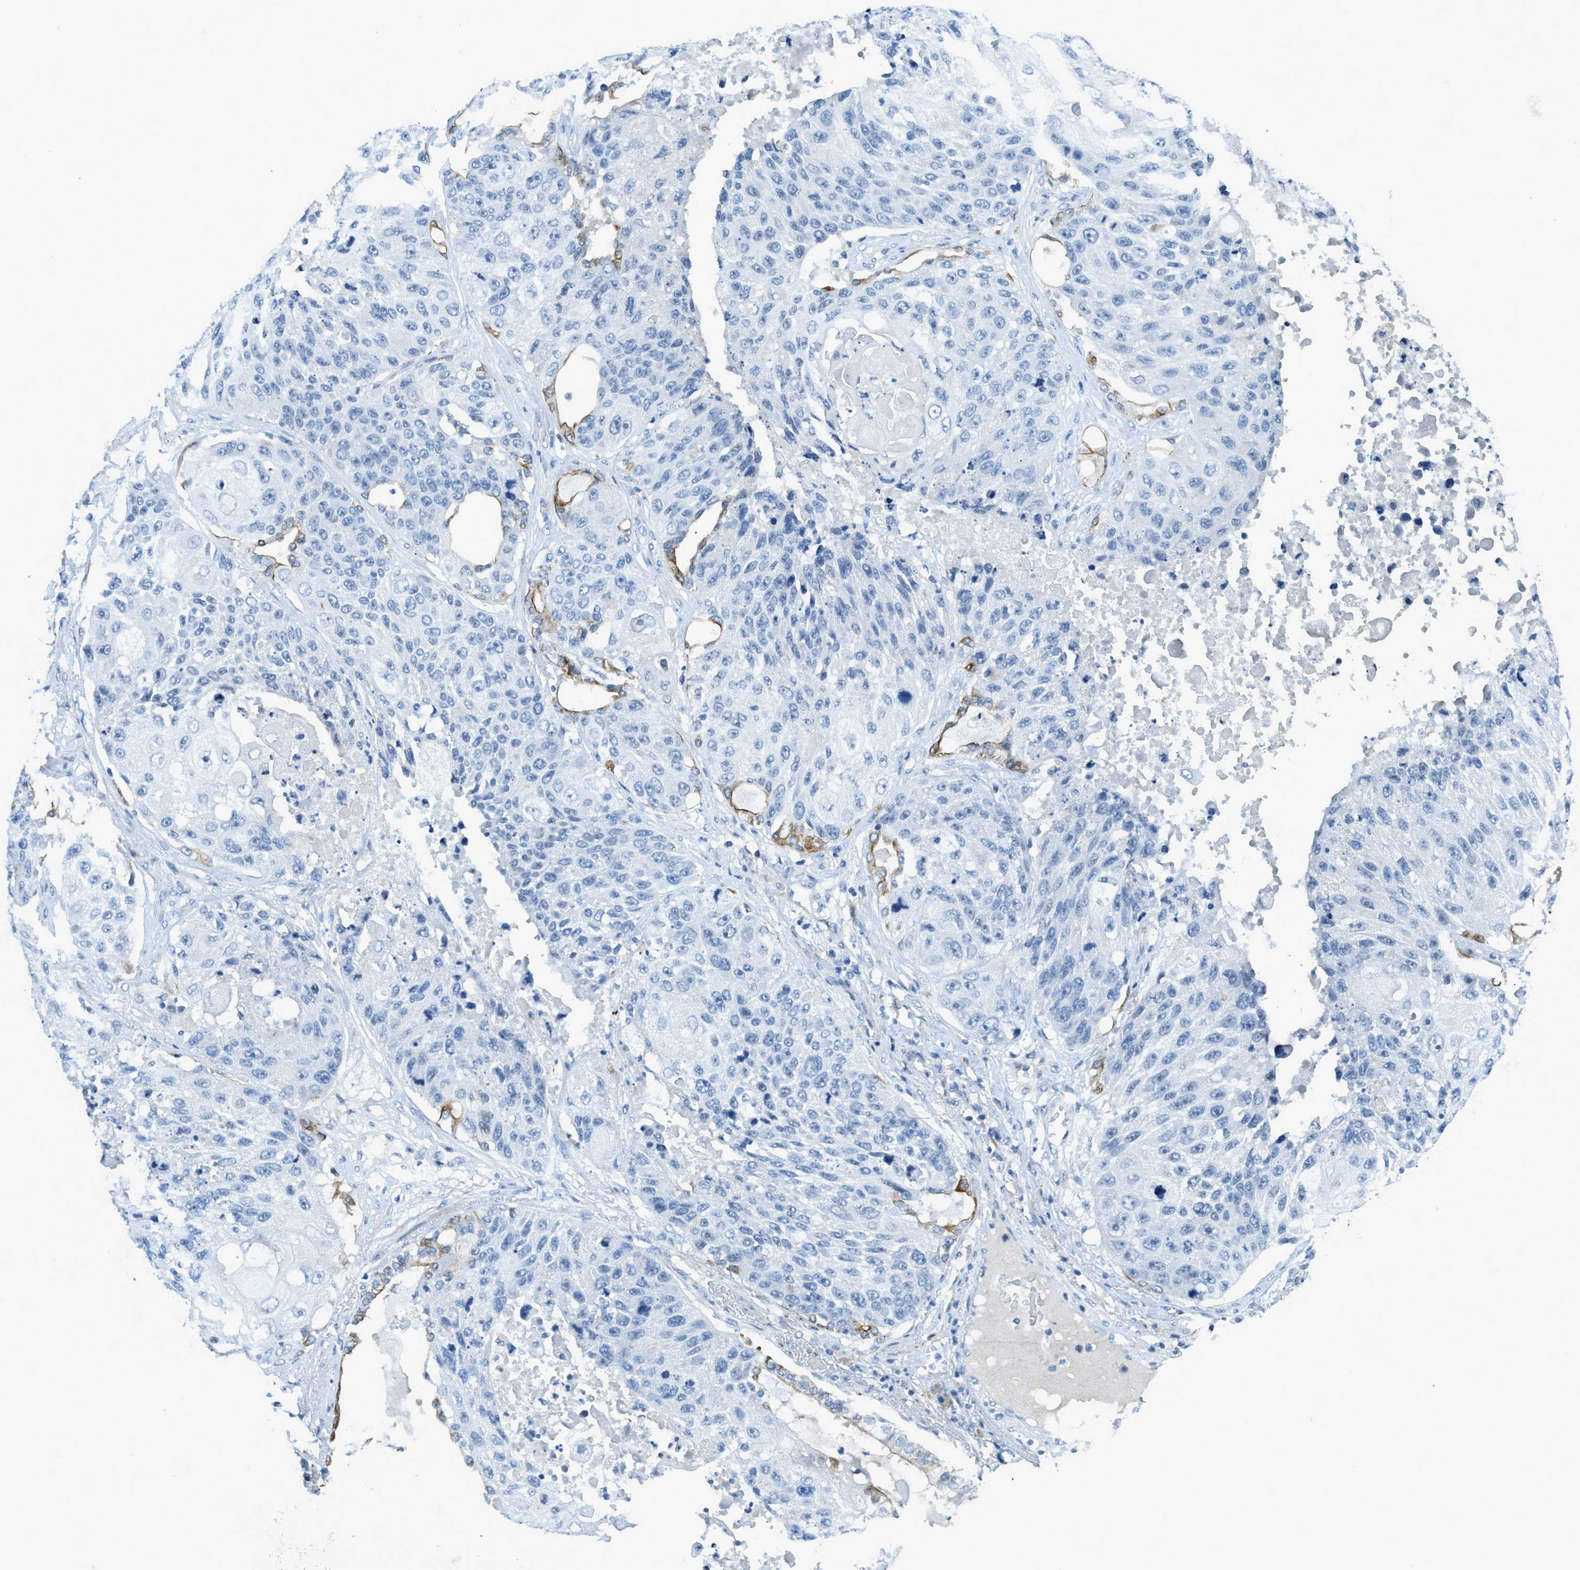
{"staining": {"intensity": "negative", "quantity": "none", "location": "none"}, "tissue": "lung cancer", "cell_type": "Tumor cells", "image_type": "cancer", "snomed": [{"axis": "morphology", "description": "Squamous cell carcinoma, NOS"}, {"axis": "topography", "description": "Lung"}], "caption": "DAB immunohistochemical staining of human lung cancer exhibits no significant positivity in tumor cells.", "gene": "KLHL8", "patient": {"sex": "male", "age": 61}}